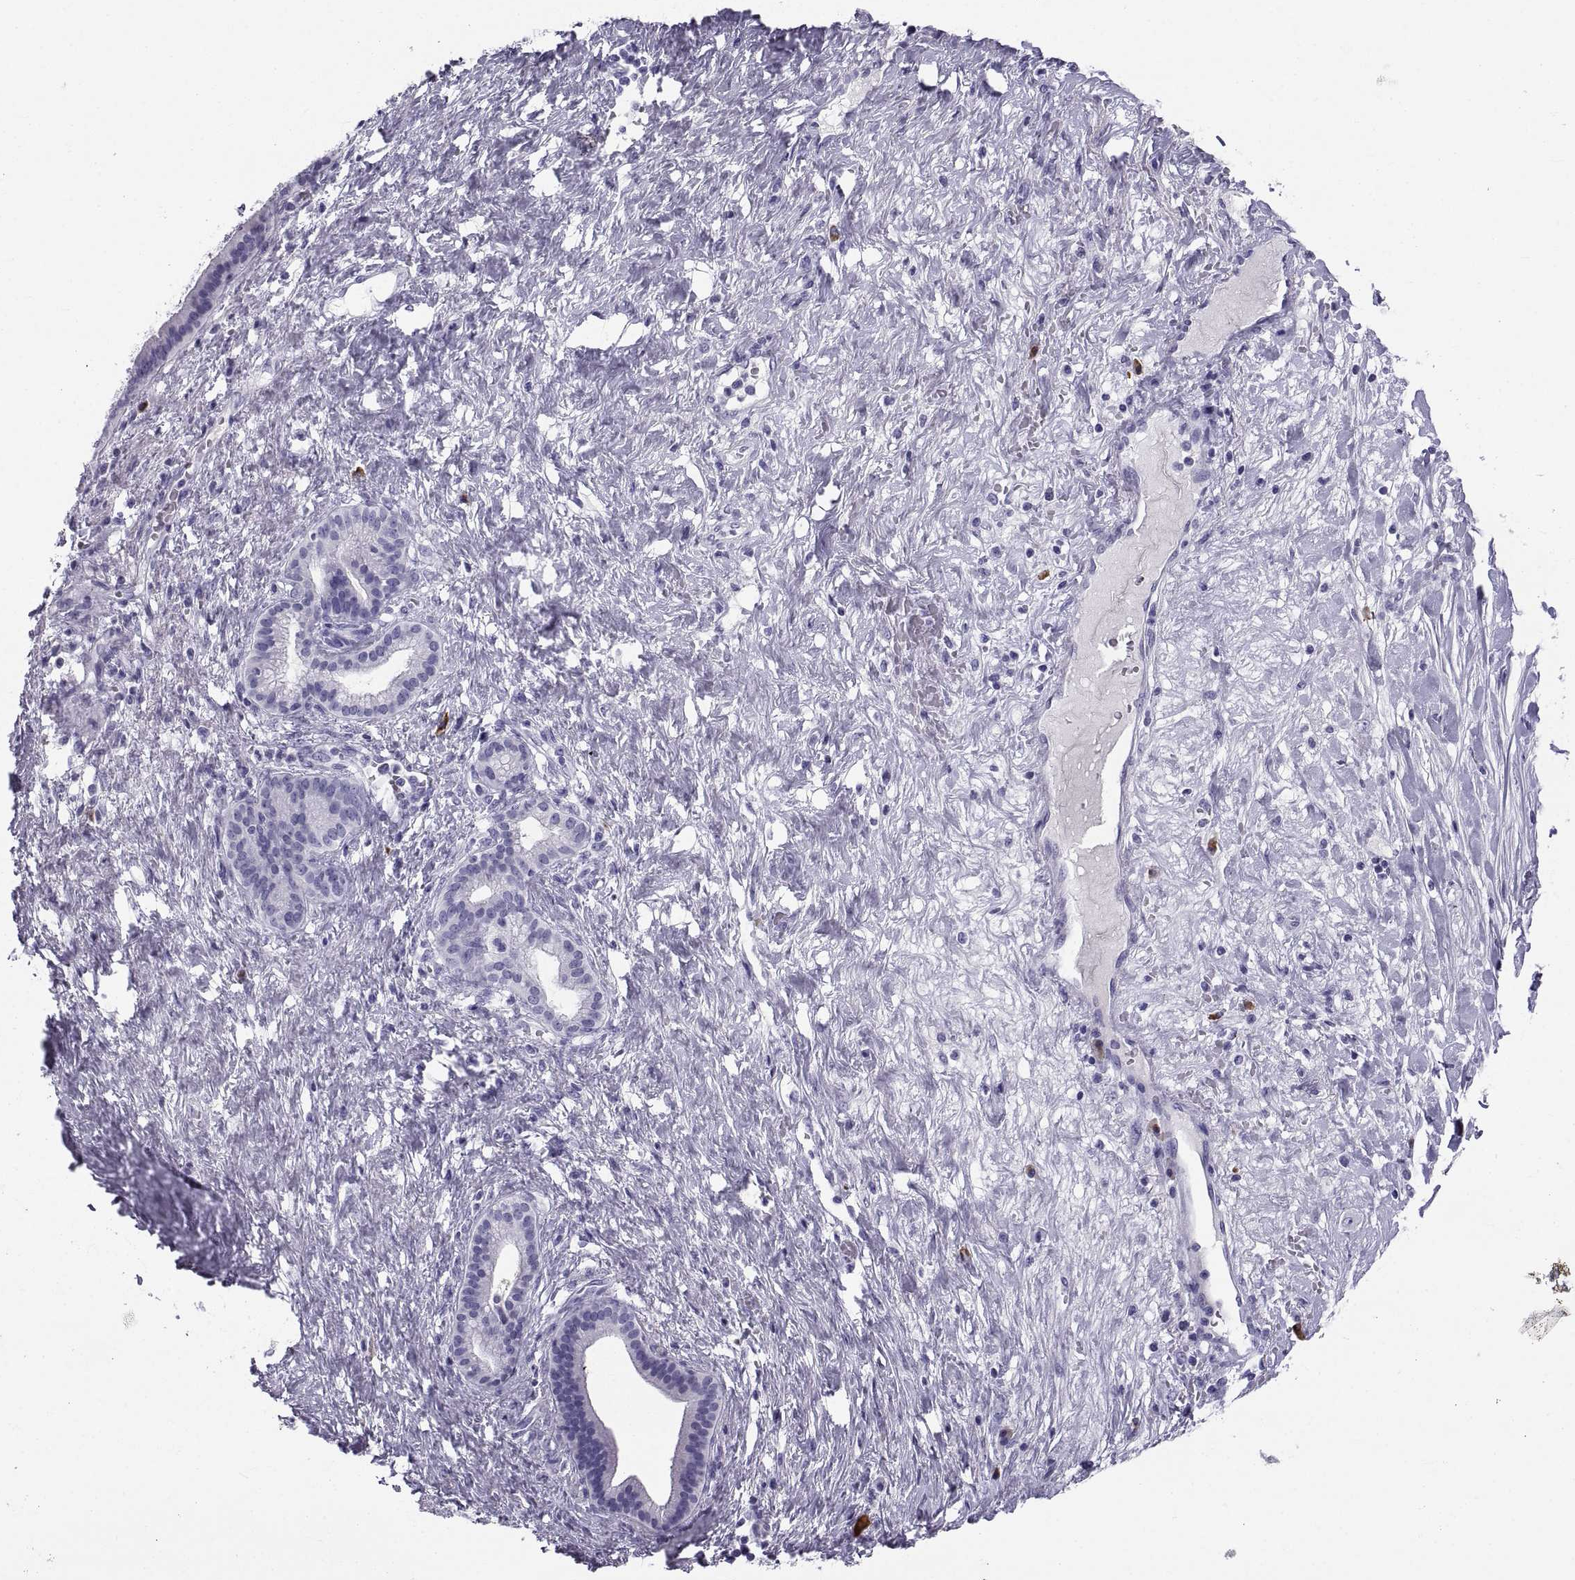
{"staining": {"intensity": "negative", "quantity": "none", "location": "none"}, "tissue": "pancreatic cancer", "cell_type": "Tumor cells", "image_type": "cancer", "snomed": [{"axis": "morphology", "description": "Adenocarcinoma, NOS"}, {"axis": "topography", "description": "Pancreas"}], "caption": "Human pancreatic adenocarcinoma stained for a protein using IHC reveals no expression in tumor cells.", "gene": "CT47A10", "patient": {"sex": "male", "age": 44}}